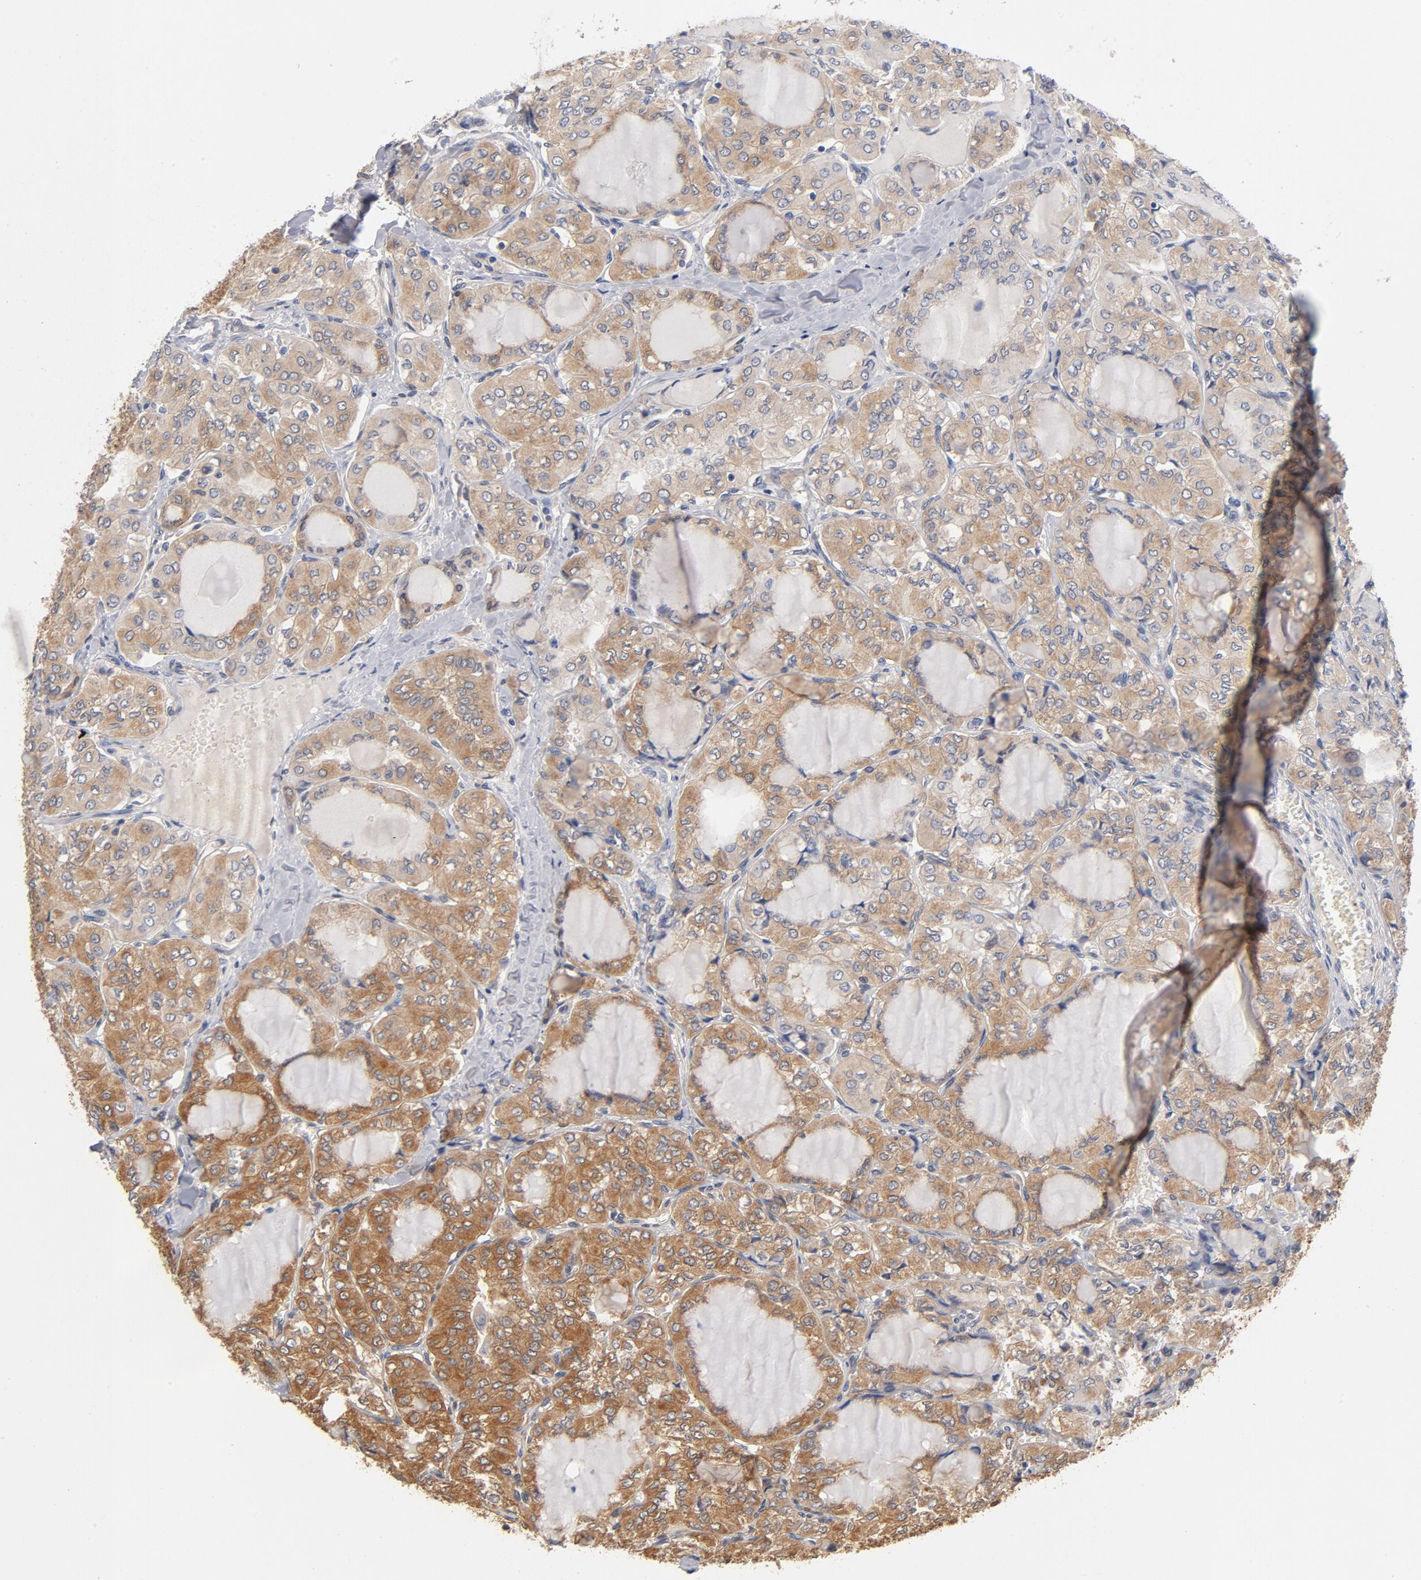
{"staining": {"intensity": "moderate", "quantity": ">75%", "location": "cytoplasmic/membranous"}, "tissue": "thyroid cancer", "cell_type": "Tumor cells", "image_type": "cancer", "snomed": [{"axis": "morphology", "description": "Papillary adenocarcinoma, NOS"}, {"axis": "topography", "description": "Thyroid gland"}], "caption": "Moderate cytoplasmic/membranous protein positivity is seen in approximately >75% of tumor cells in thyroid cancer. The protein of interest is stained brown, and the nuclei are stained in blue (DAB IHC with brightfield microscopy, high magnification).", "gene": "ASMTL", "patient": {"sex": "male", "age": 20}}